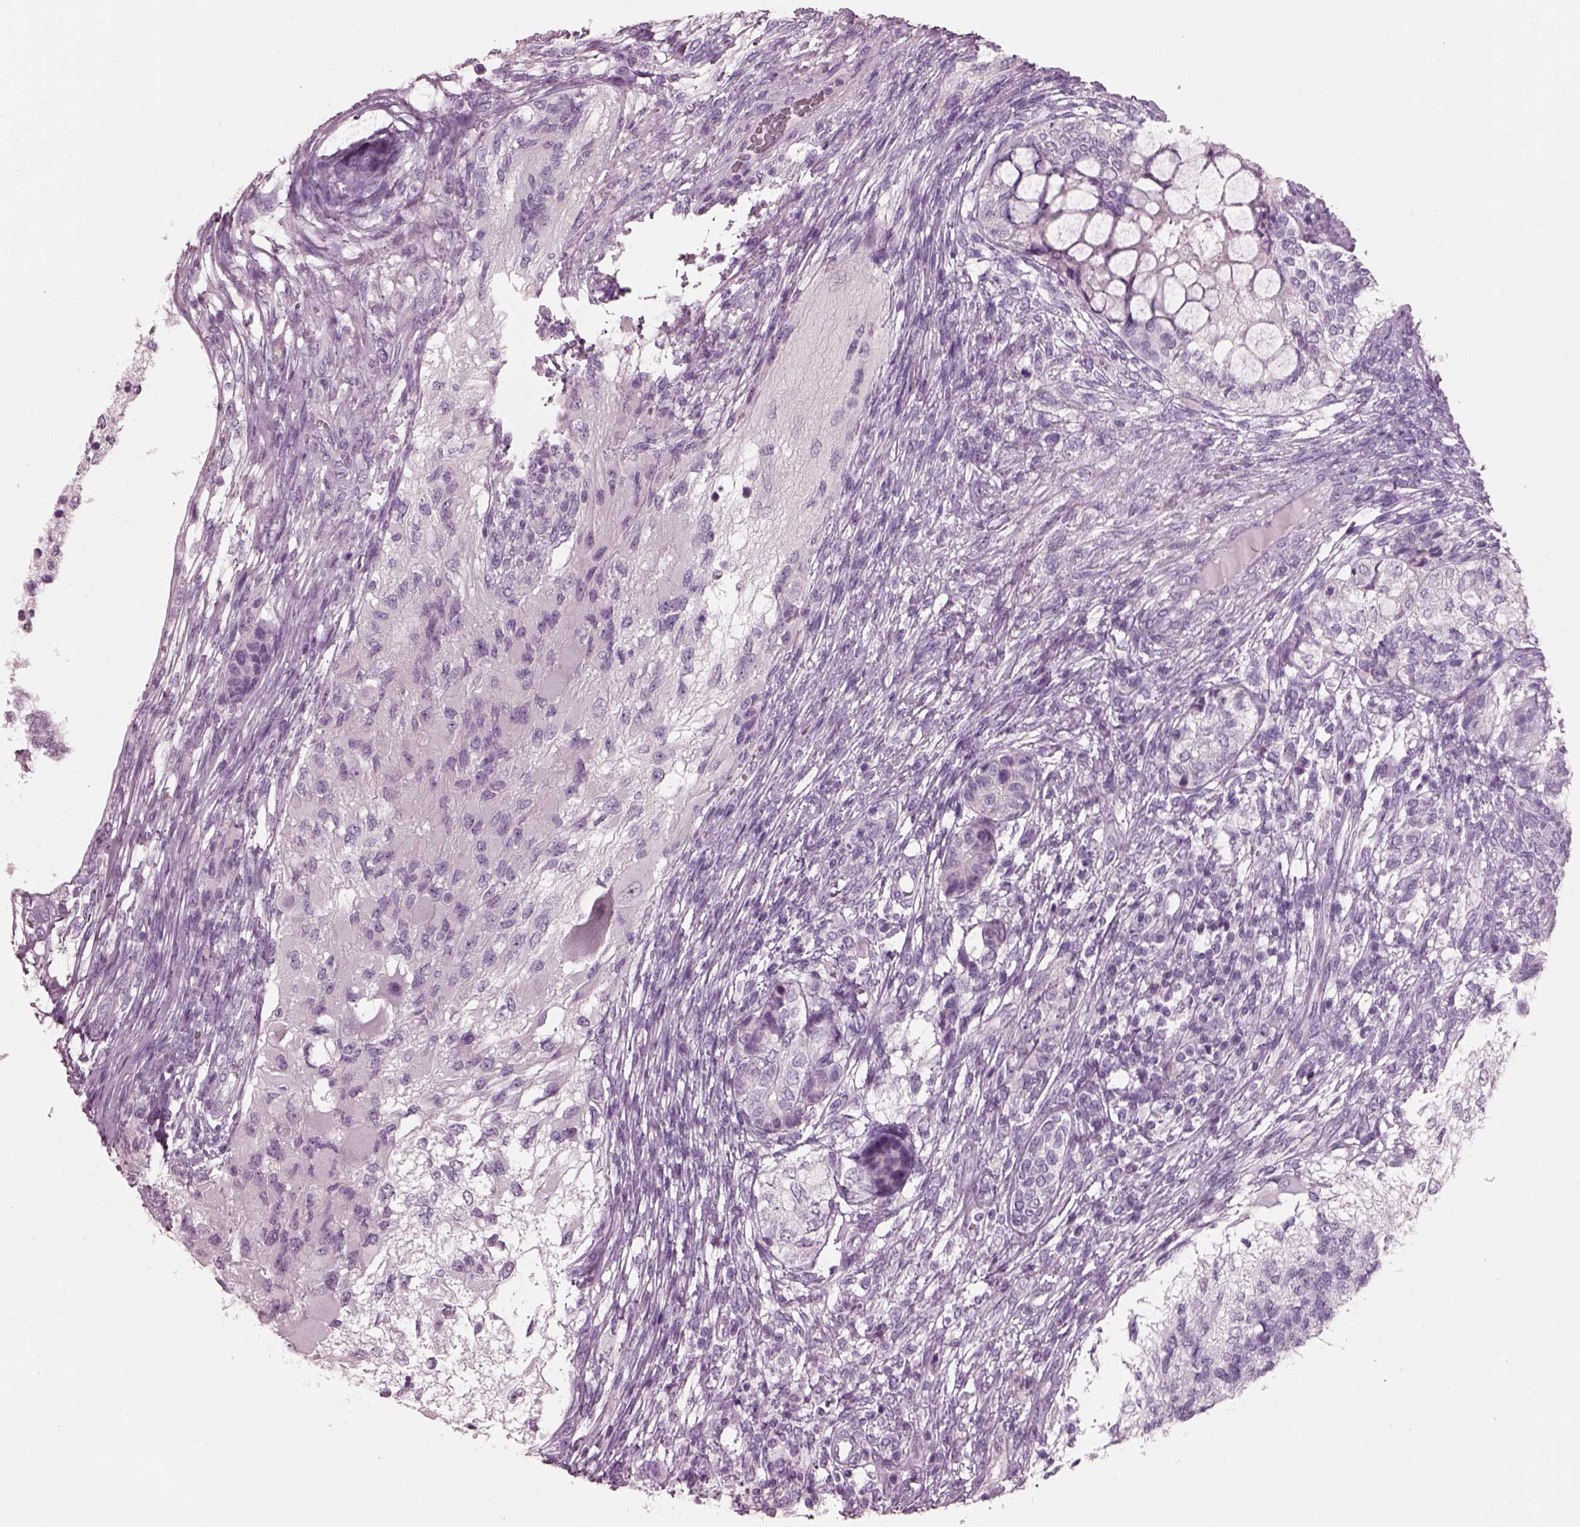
{"staining": {"intensity": "negative", "quantity": "none", "location": "none"}, "tissue": "testis cancer", "cell_type": "Tumor cells", "image_type": "cancer", "snomed": [{"axis": "morphology", "description": "Seminoma, NOS"}, {"axis": "morphology", "description": "Carcinoma, Embryonal, NOS"}, {"axis": "topography", "description": "Testis"}], "caption": "This is a image of immunohistochemistry (IHC) staining of seminoma (testis), which shows no expression in tumor cells.", "gene": "PACRG", "patient": {"sex": "male", "age": 41}}